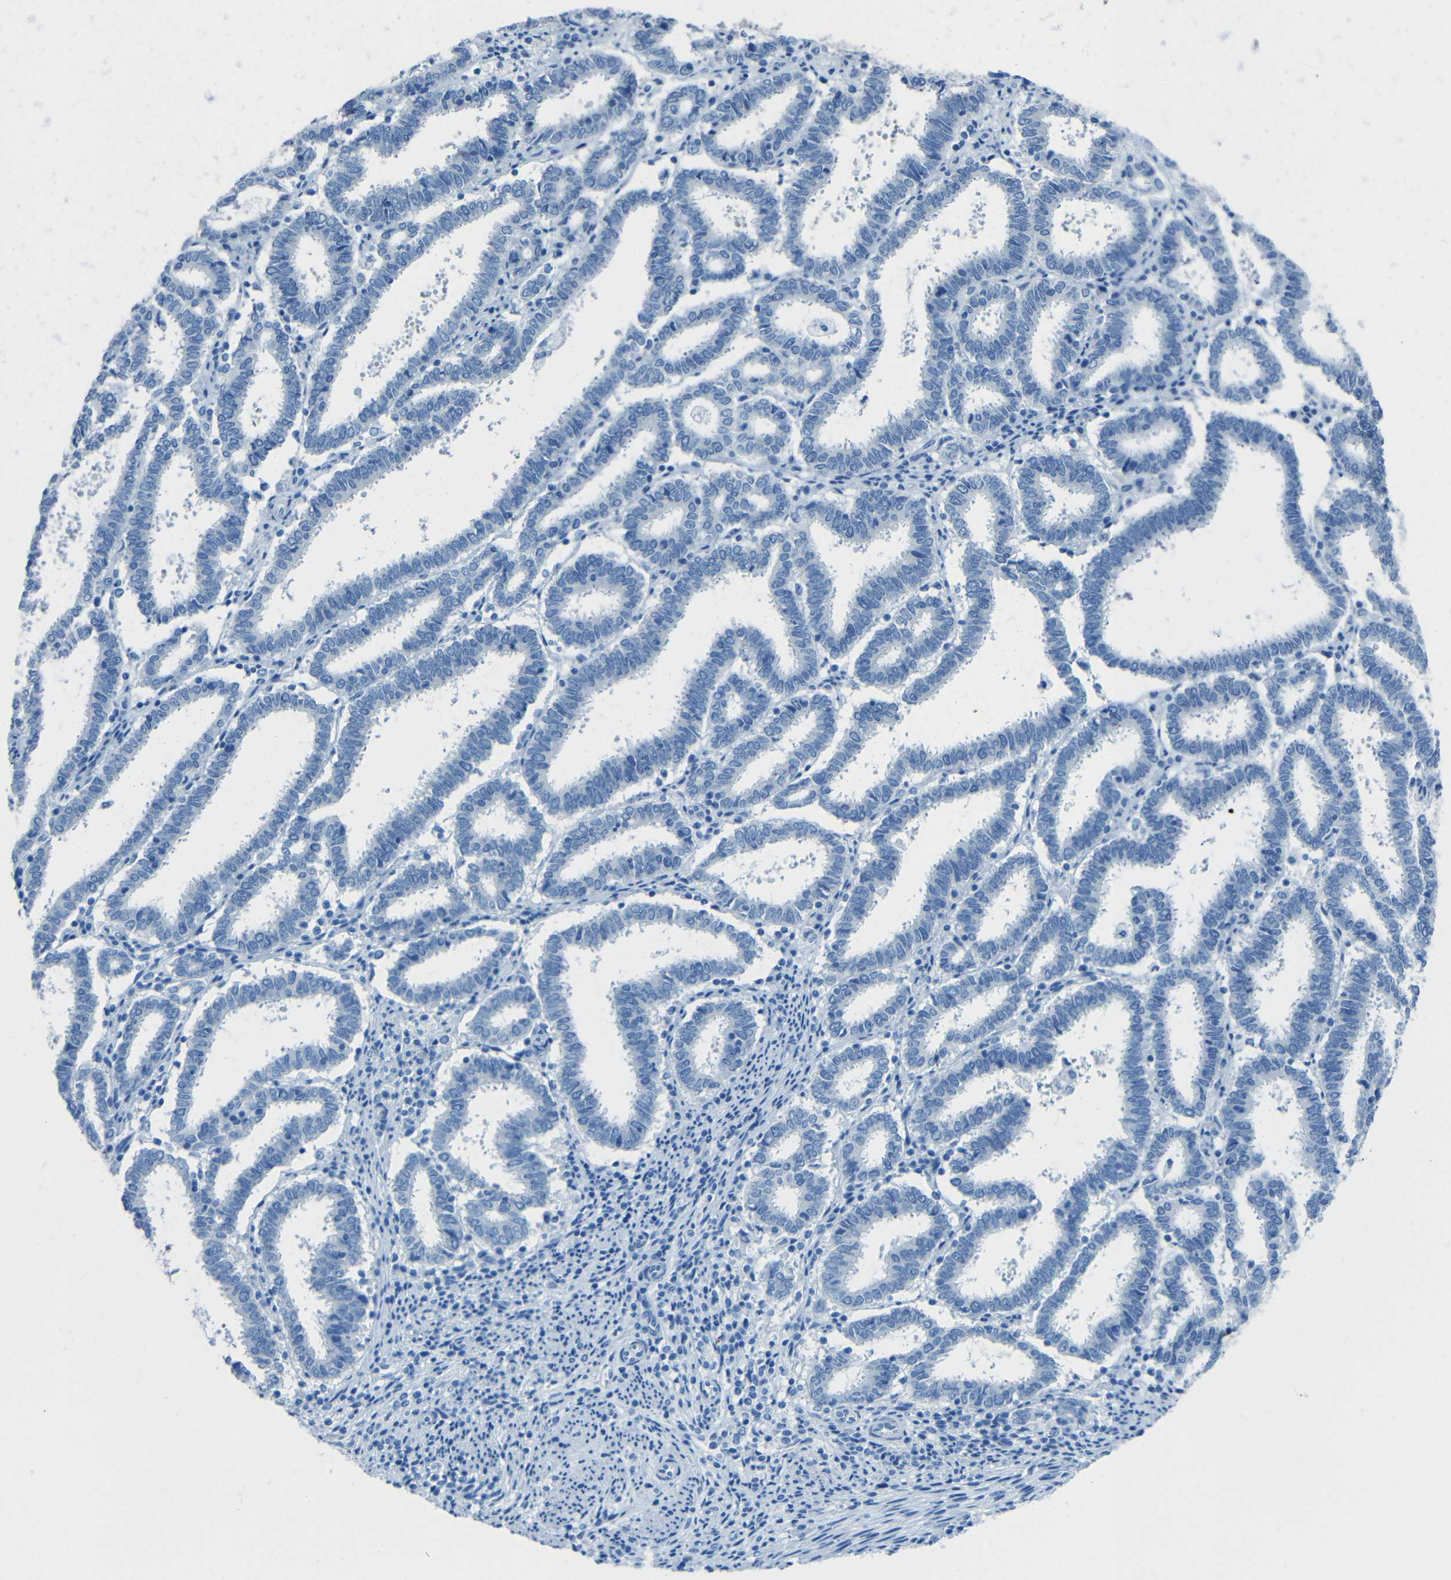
{"staining": {"intensity": "negative", "quantity": "none", "location": "none"}, "tissue": "endometrial cancer", "cell_type": "Tumor cells", "image_type": "cancer", "snomed": [{"axis": "morphology", "description": "Adenocarcinoma, NOS"}, {"axis": "topography", "description": "Uterus"}], "caption": "High power microscopy micrograph of an immunohistochemistry (IHC) micrograph of adenocarcinoma (endometrial), revealing no significant positivity in tumor cells.", "gene": "TUBB4B", "patient": {"sex": "female", "age": 83}}